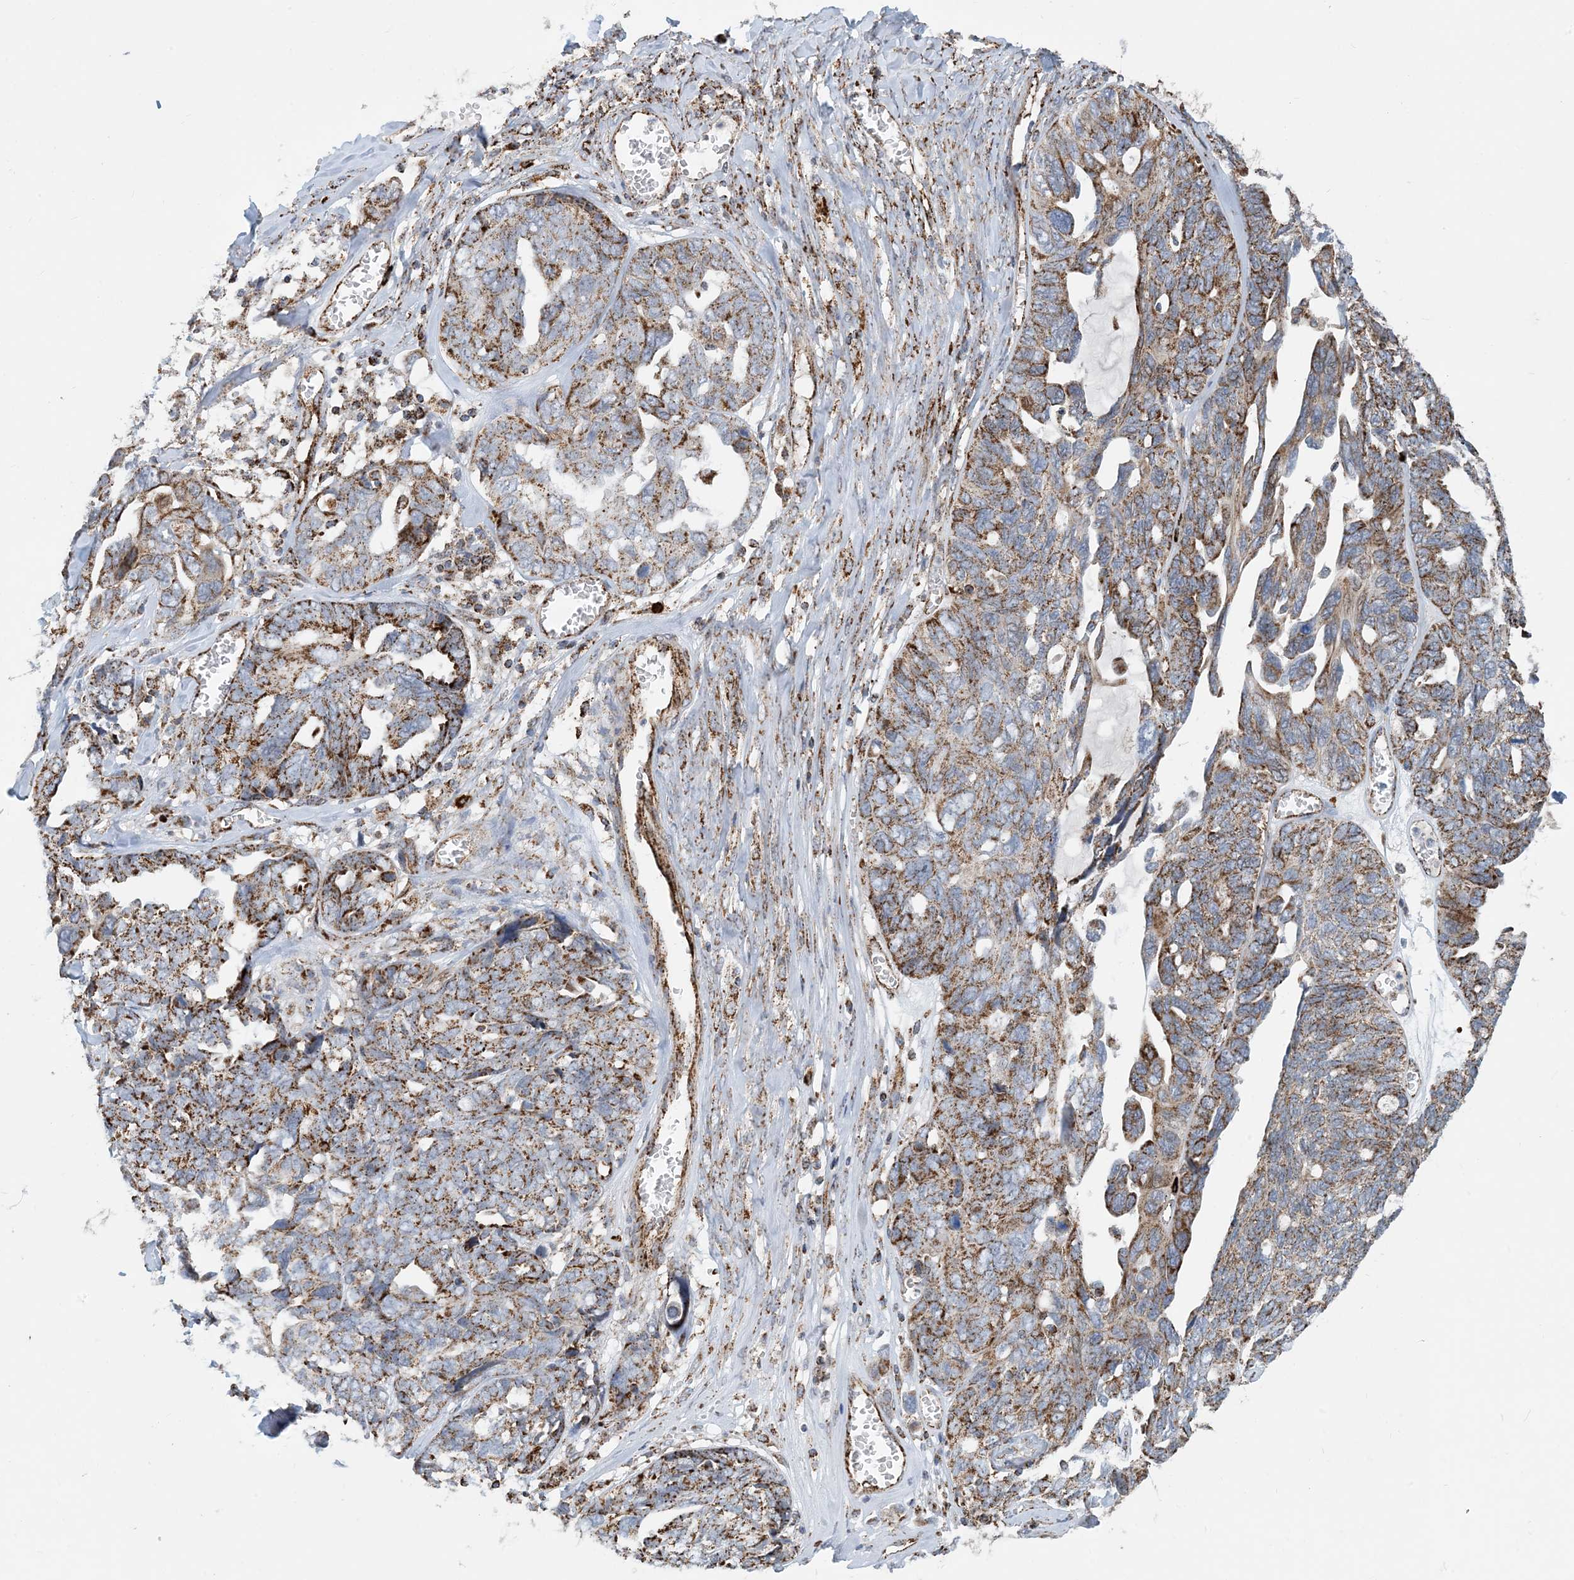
{"staining": {"intensity": "moderate", "quantity": "25%-75%", "location": "cytoplasmic/membranous"}, "tissue": "ovarian cancer", "cell_type": "Tumor cells", "image_type": "cancer", "snomed": [{"axis": "morphology", "description": "Cystadenocarcinoma, serous, NOS"}, {"axis": "topography", "description": "Ovary"}], "caption": "Ovarian cancer (serous cystadenocarcinoma) stained for a protein demonstrates moderate cytoplasmic/membranous positivity in tumor cells. Using DAB (3,3'-diaminobenzidine) (brown) and hematoxylin (blue) stains, captured at high magnification using brightfield microscopy.", "gene": "PCDHGA1", "patient": {"sex": "female", "age": 79}}